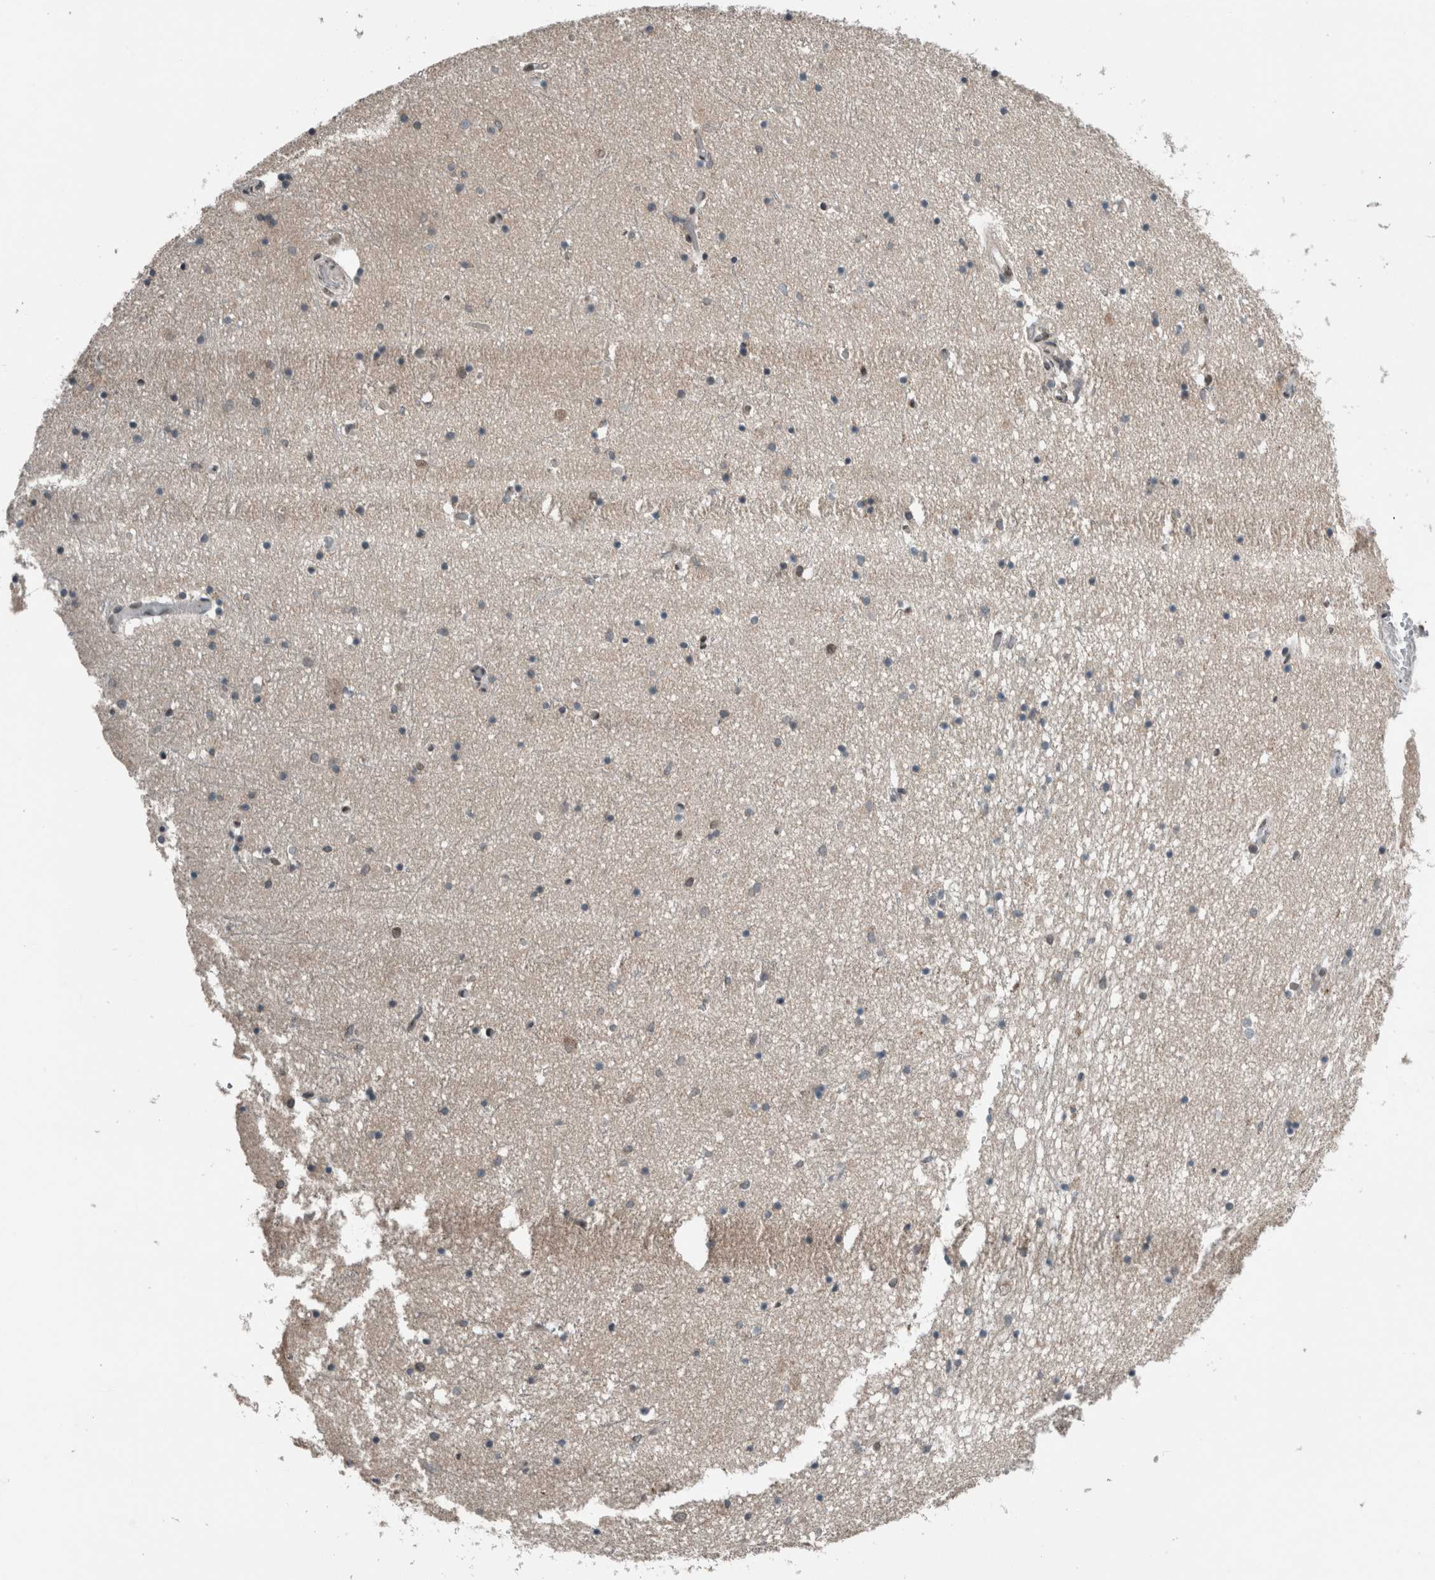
{"staining": {"intensity": "weak", "quantity": "<25%", "location": "nuclear"}, "tissue": "hippocampus", "cell_type": "Glial cells", "image_type": "normal", "snomed": [{"axis": "morphology", "description": "Normal tissue, NOS"}, {"axis": "topography", "description": "Hippocampus"}], "caption": "DAB (3,3'-diaminobenzidine) immunohistochemical staining of unremarkable human hippocampus displays no significant positivity in glial cells. (Brightfield microscopy of DAB (3,3'-diaminobenzidine) immunohistochemistry (IHC) at high magnification).", "gene": "SPAG7", "patient": {"sex": "male", "age": 70}}